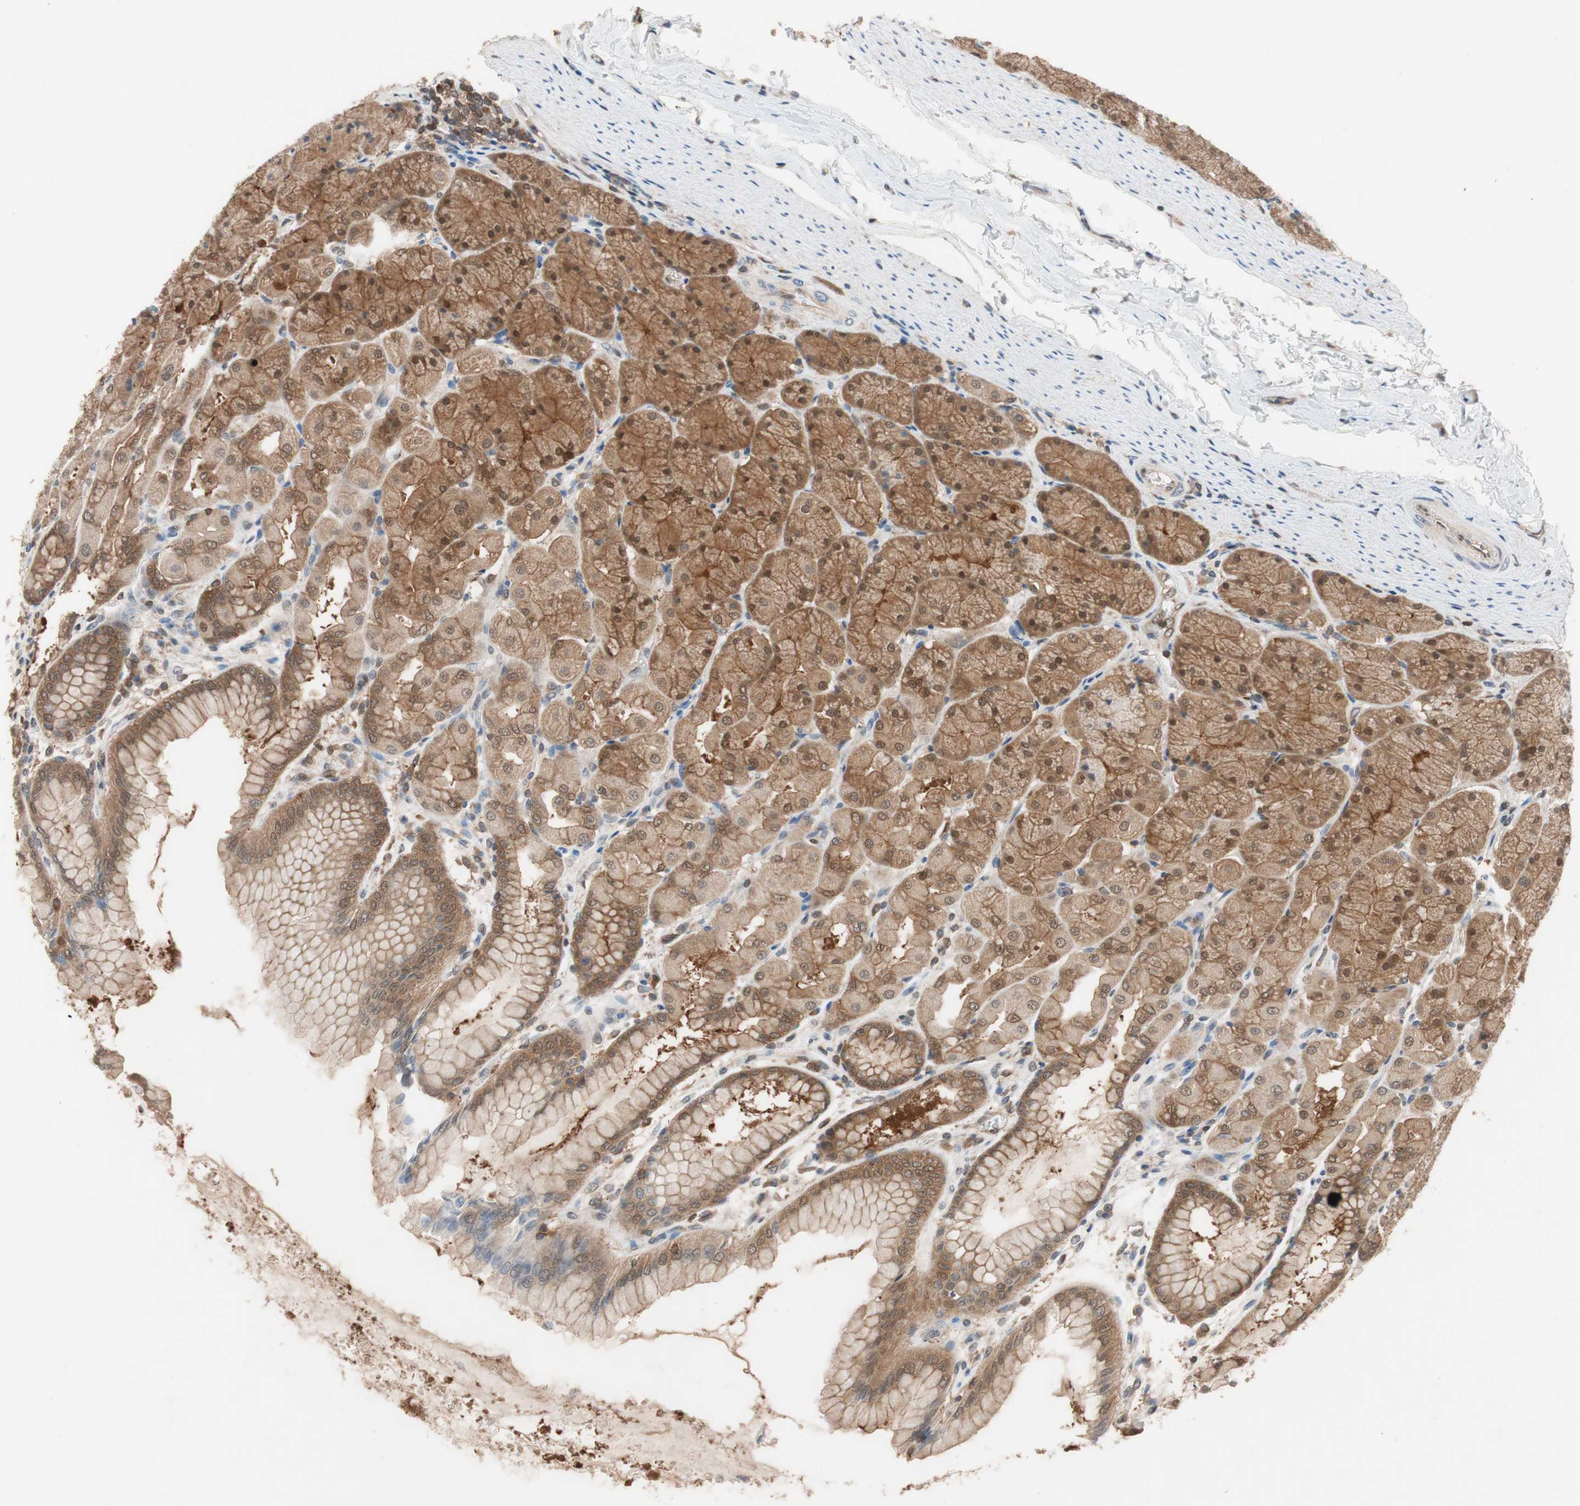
{"staining": {"intensity": "strong", "quantity": ">75%", "location": "cytoplasmic/membranous"}, "tissue": "stomach", "cell_type": "Glandular cells", "image_type": "normal", "snomed": [{"axis": "morphology", "description": "Normal tissue, NOS"}, {"axis": "topography", "description": "Stomach, upper"}], "caption": "Protein analysis of normal stomach reveals strong cytoplasmic/membranous expression in about >75% of glandular cells.", "gene": "GALT", "patient": {"sex": "female", "age": 56}}